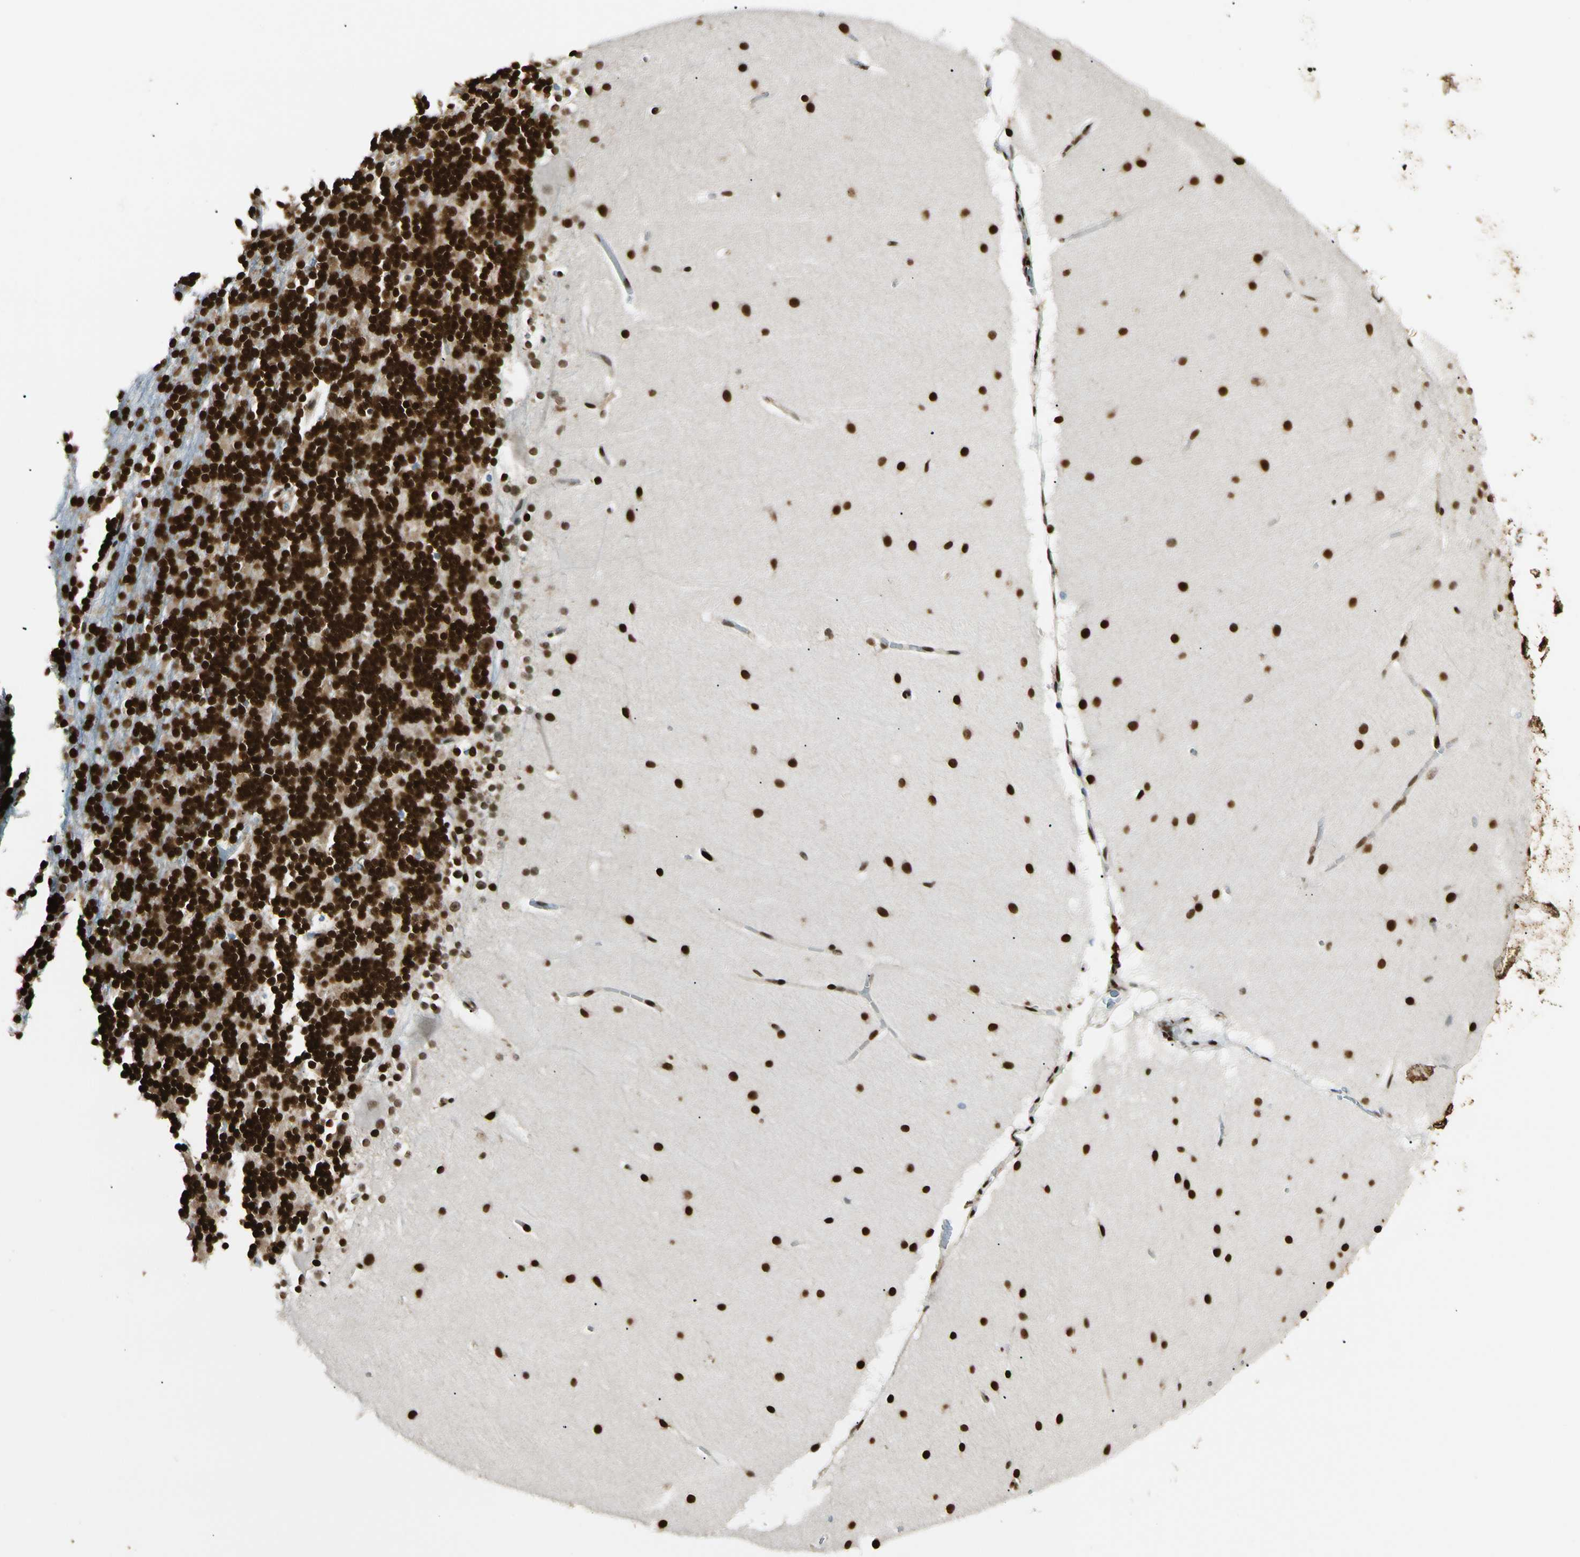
{"staining": {"intensity": "strong", "quantity": ">75%", "location": "nuclear"}, "tissue": "cerebellum", "cell_type": "Cells in granular layer", "image_type": "normal", "snomed": [{"axis": "morphology", "description": "Normal tissue, NOS"}, {"axis": "topography", "description": "Cerebellum"}], "caption": "Protein staining of normal cerebellum displays strong nuclear expression in approximately >75% of cells in granular layer.", "gene": "FUS", "patient": {"sex": "female", "age": 19}}